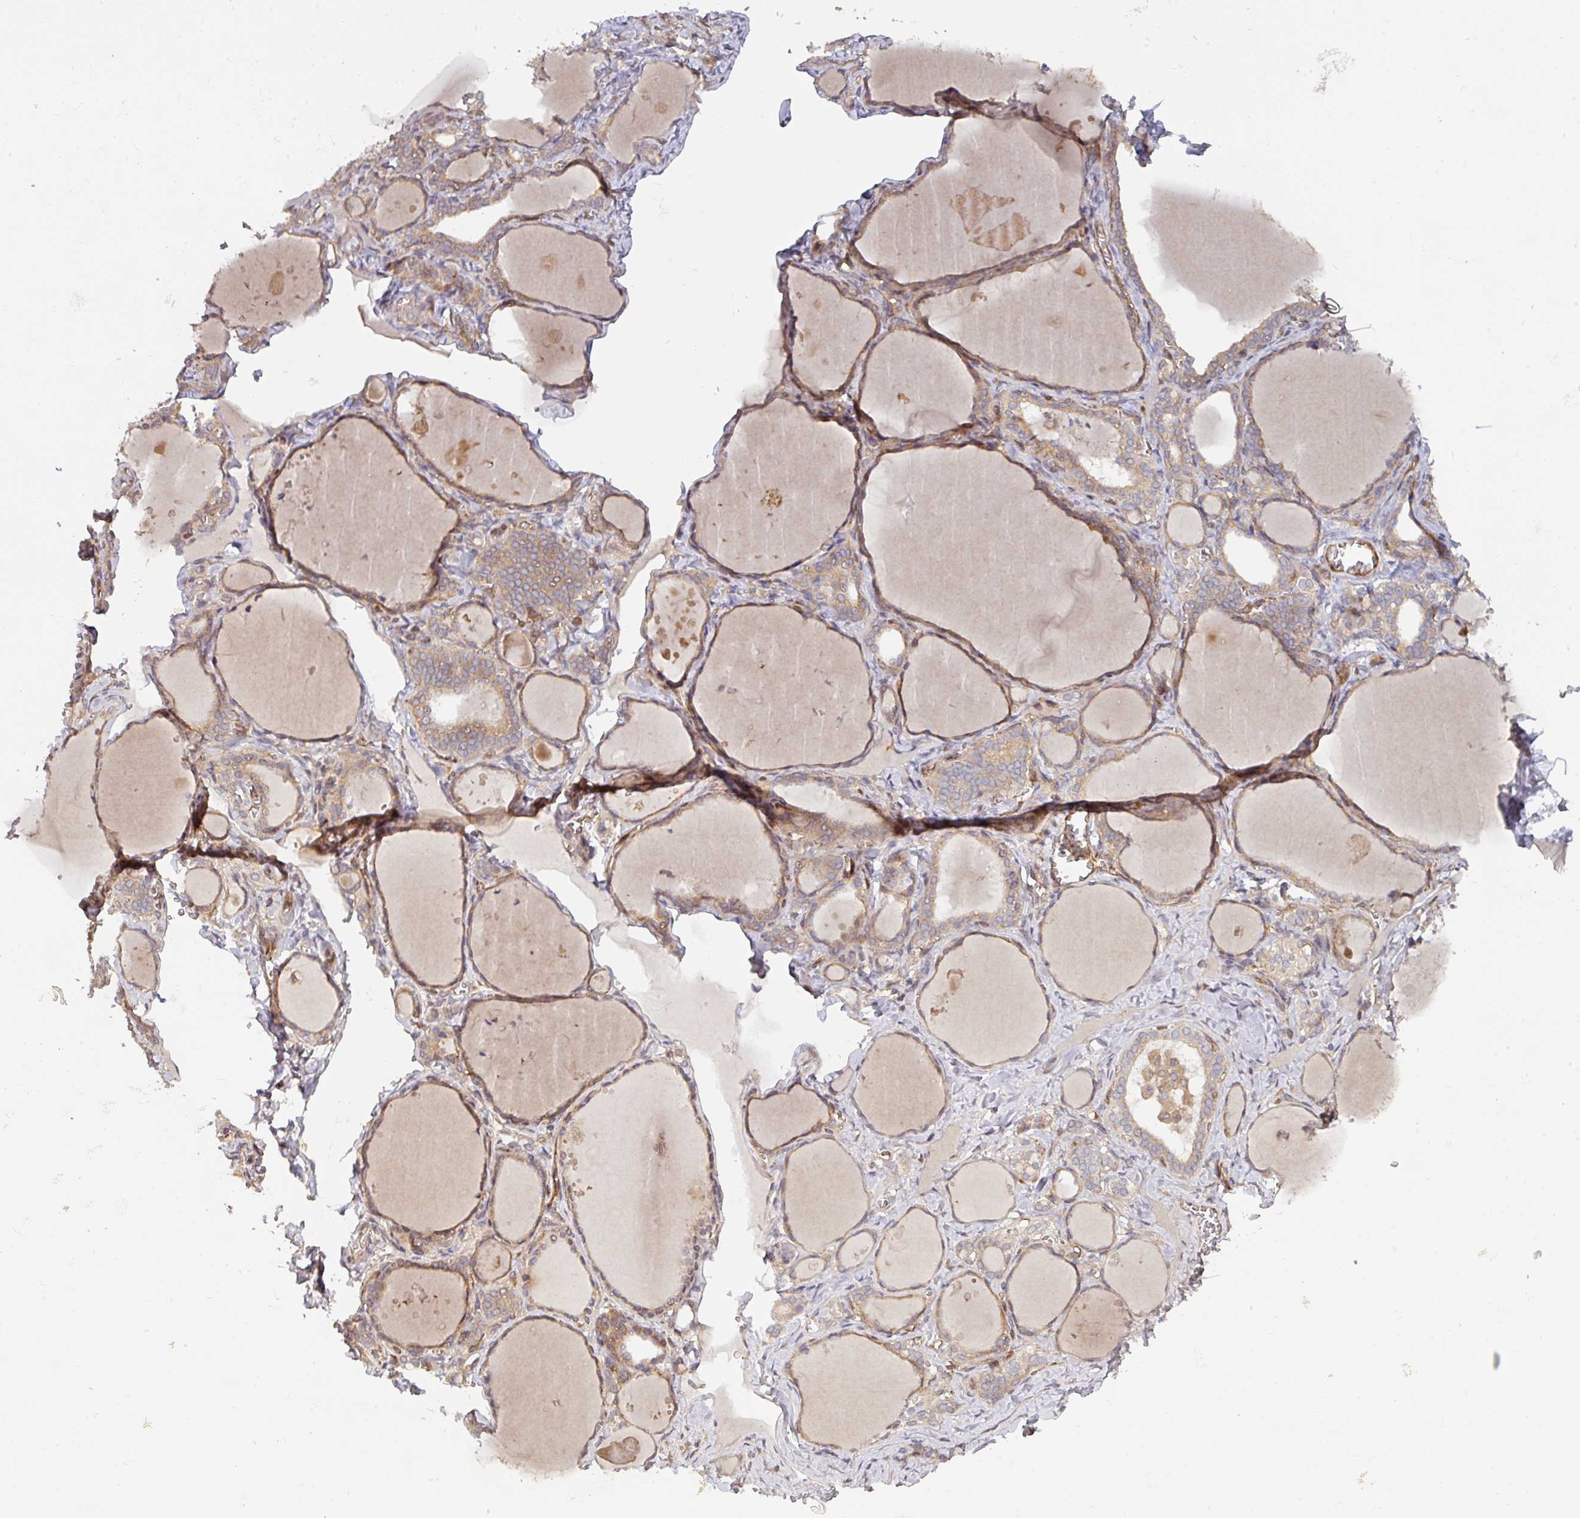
{"staining": {"intensity": "moderate", "quantity": "25%-75%", "location": "cytoplasmic/membranous"}, "tissue": "thyroid gland", "cell_type": "Glandular cells", "image_type": "normal", "snomed": [{"axis": "morphology", "description": "Normal tissue, NOS"}, {"axis": "topography", "description": "Thyroid gland"}], "caption": "A high-resolution image shows immunohistochemistry (IHC) staining of normal thyroid gland, which shows moderate cytoplasmic/membranous expression in about 25%-75% of glandular cells.", "gene": "CYFIP2", "patient": {"sex": "female", "age": 42}}